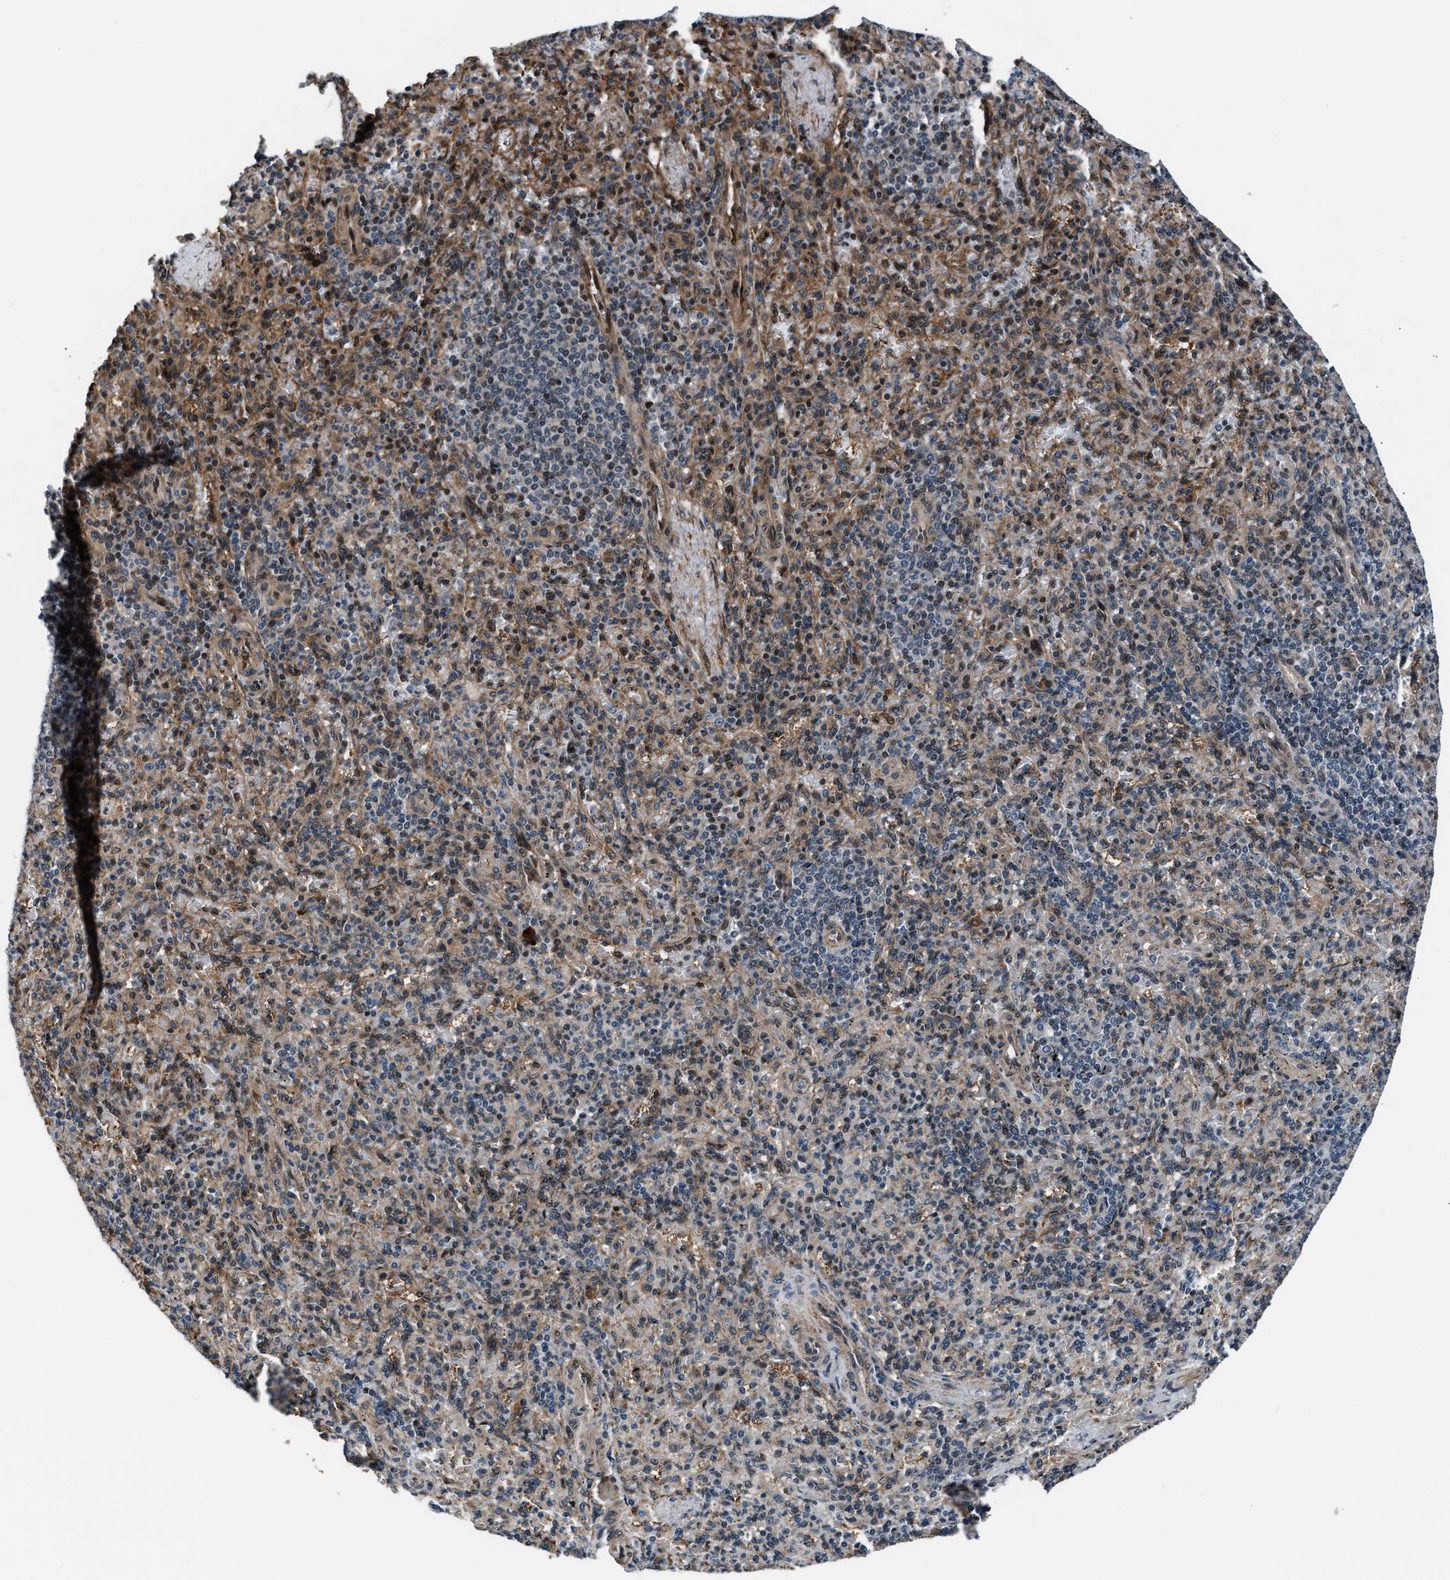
{"staining": {"intensity": "weak", "quantity": "25%-75%", "location": "cytoplasmic/membranous"}, "tissue": "spleen", "cell_type": "Cells in red pulp", "image_type": "normal", "snomed": [{"axis": "morphology", "description": "Normal tissue, NOS"}, {"axis": "topography", "description": "Spleen"}], "caption": "Immunohistochemical staining of unremarkable human spleen shows weak cytoplasmic/membranous protein staining in approximately 25%-75% of cells in red pulp. (Brightfield microscopy of DAB IHC at high magnification).", "gene": "DYNC2I1", "patient": {"sex": "female", "age": 74}}